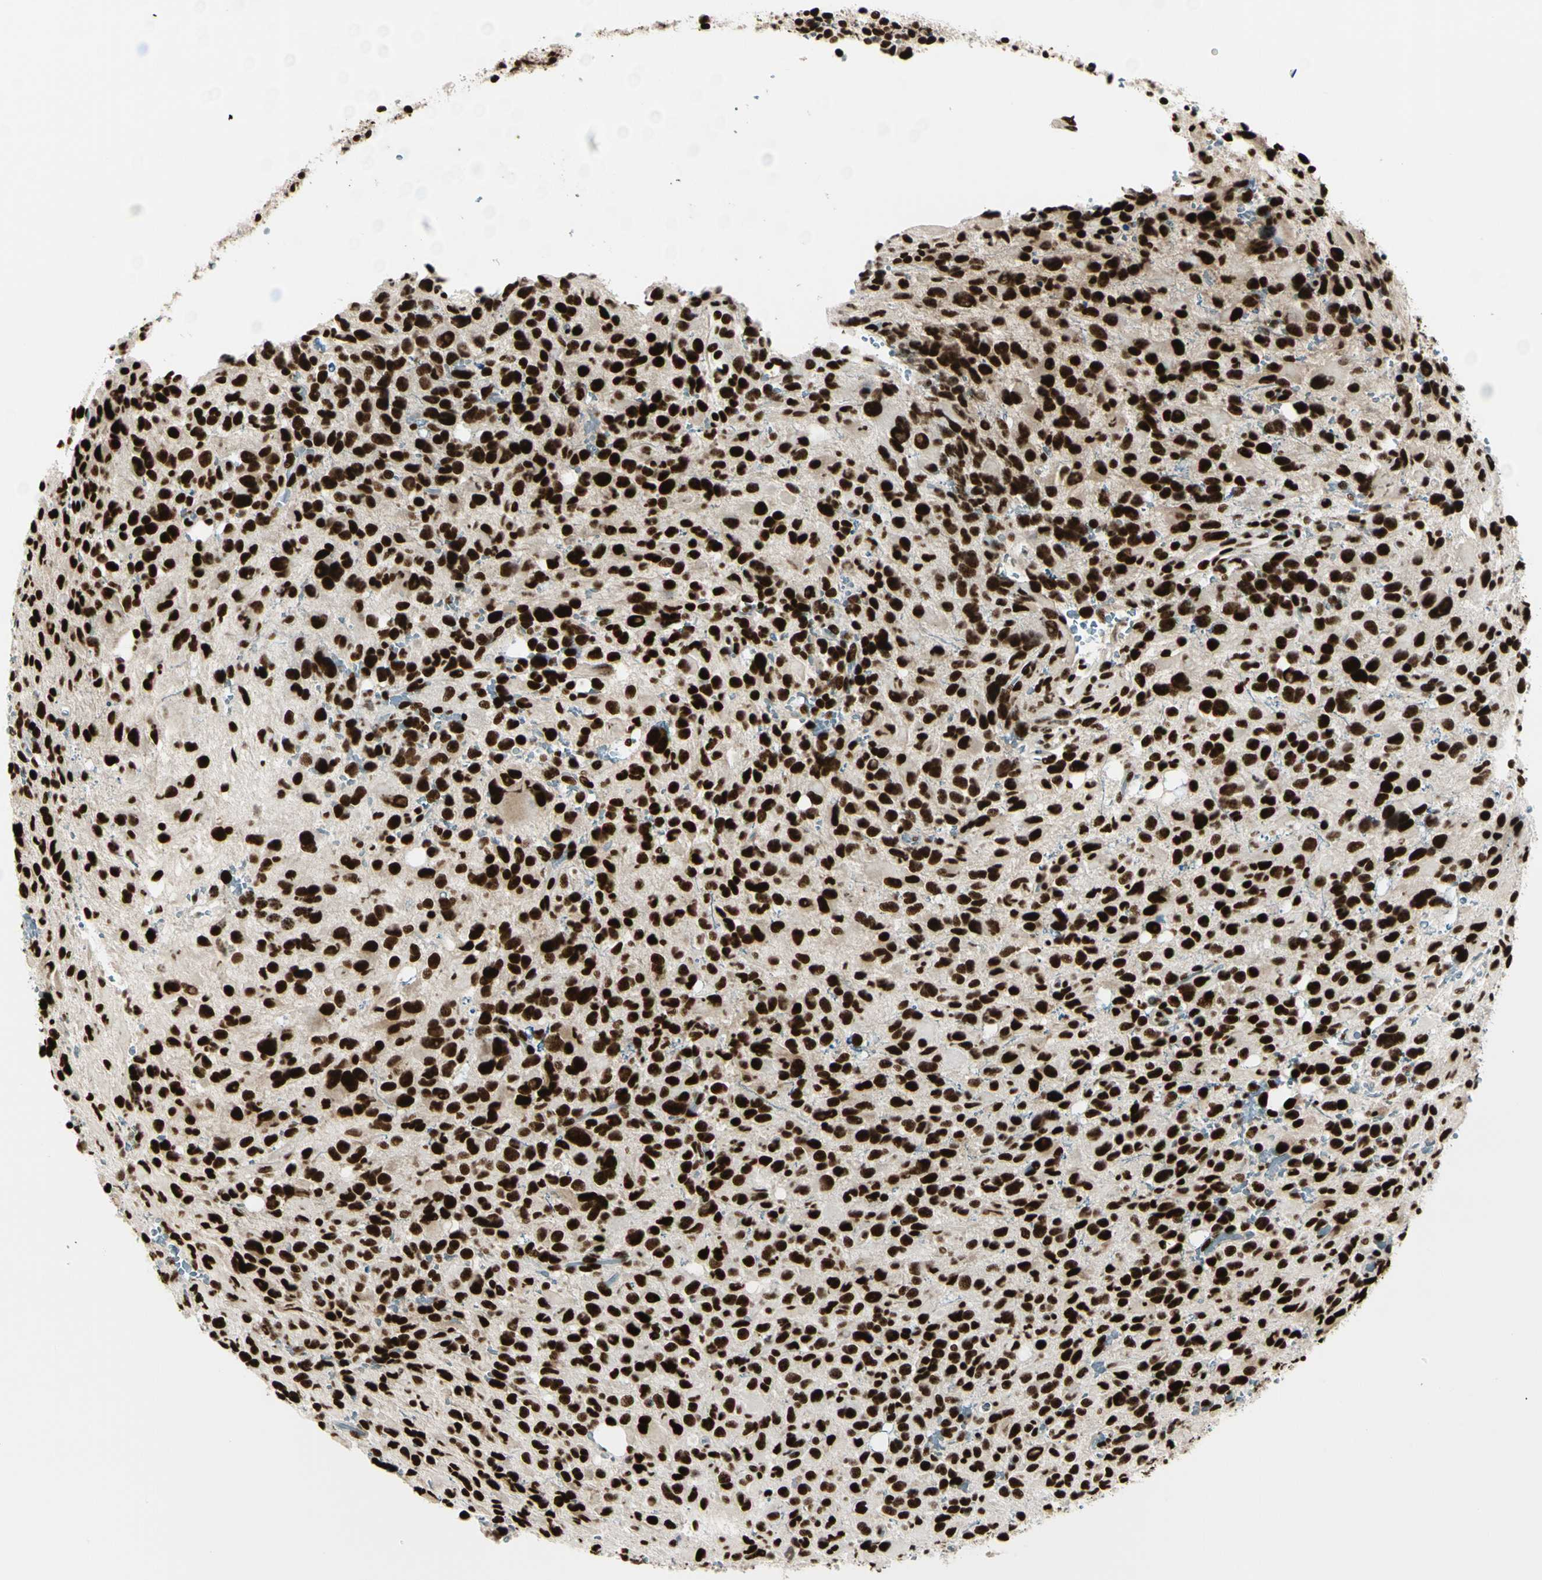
{"staining": {"intensity": "strong", "quantity": ">75%", "location": "nuclear"}, "tissue": "glioma", "cell_type": "Tumor cells", "image_type": "cancer", "snomed": [{"axis": "morphology", "description": "Glioma, malignant, High grade"}, {"axis": "topography", "description": "Brain"}], "caption": "Human malignant high-grade glioma stained for a protein (brown) demonstrates strong nuclear positive expression in approximately >75% of tumor cells.", "gene": "CCAR1", "patient": {"sex": "male", "age": 48}}